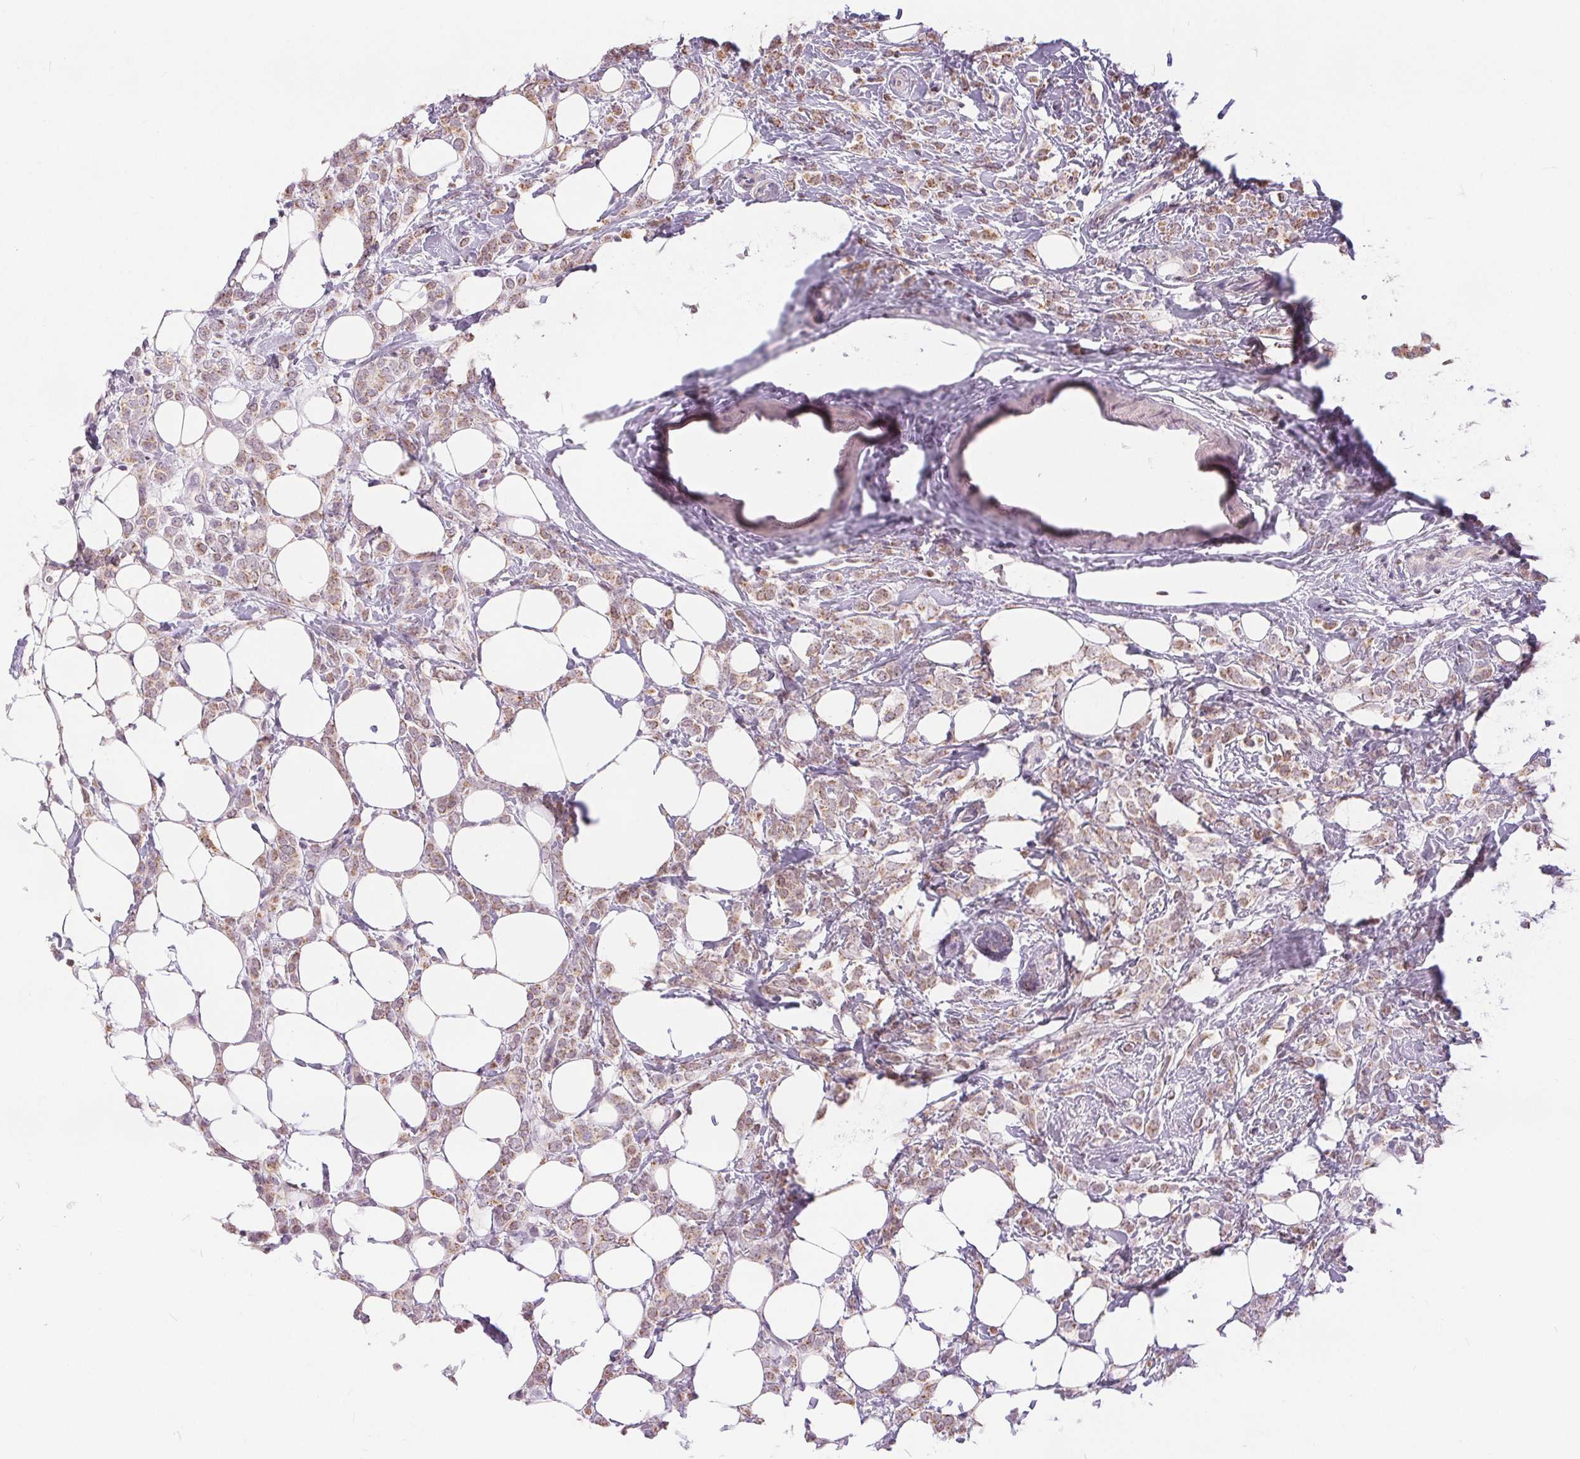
{"staining": {"intensity": "weak", "quantity": ">75%", "location": "cytoplasmic/membranous"}, "tissue": "breast cancer", "cell_type": "Tumor cells", "image_type": "cancer", "snomed": [{"axis": "morphology", "description": "Lobular carcinoma"}, {"axis": "topography", "description": "Breast"}], "caption": "Tumor cells show low levels of weak cytoplasmic/membranous expression in about >75% of cells in breast cancer. (DAB (3,3'-diaminobenzidine) IHC, brown staining for protein, blue staining for nuclei).", "gene": "POU2F2", "patient": {"sex": "female", "age": 49}}